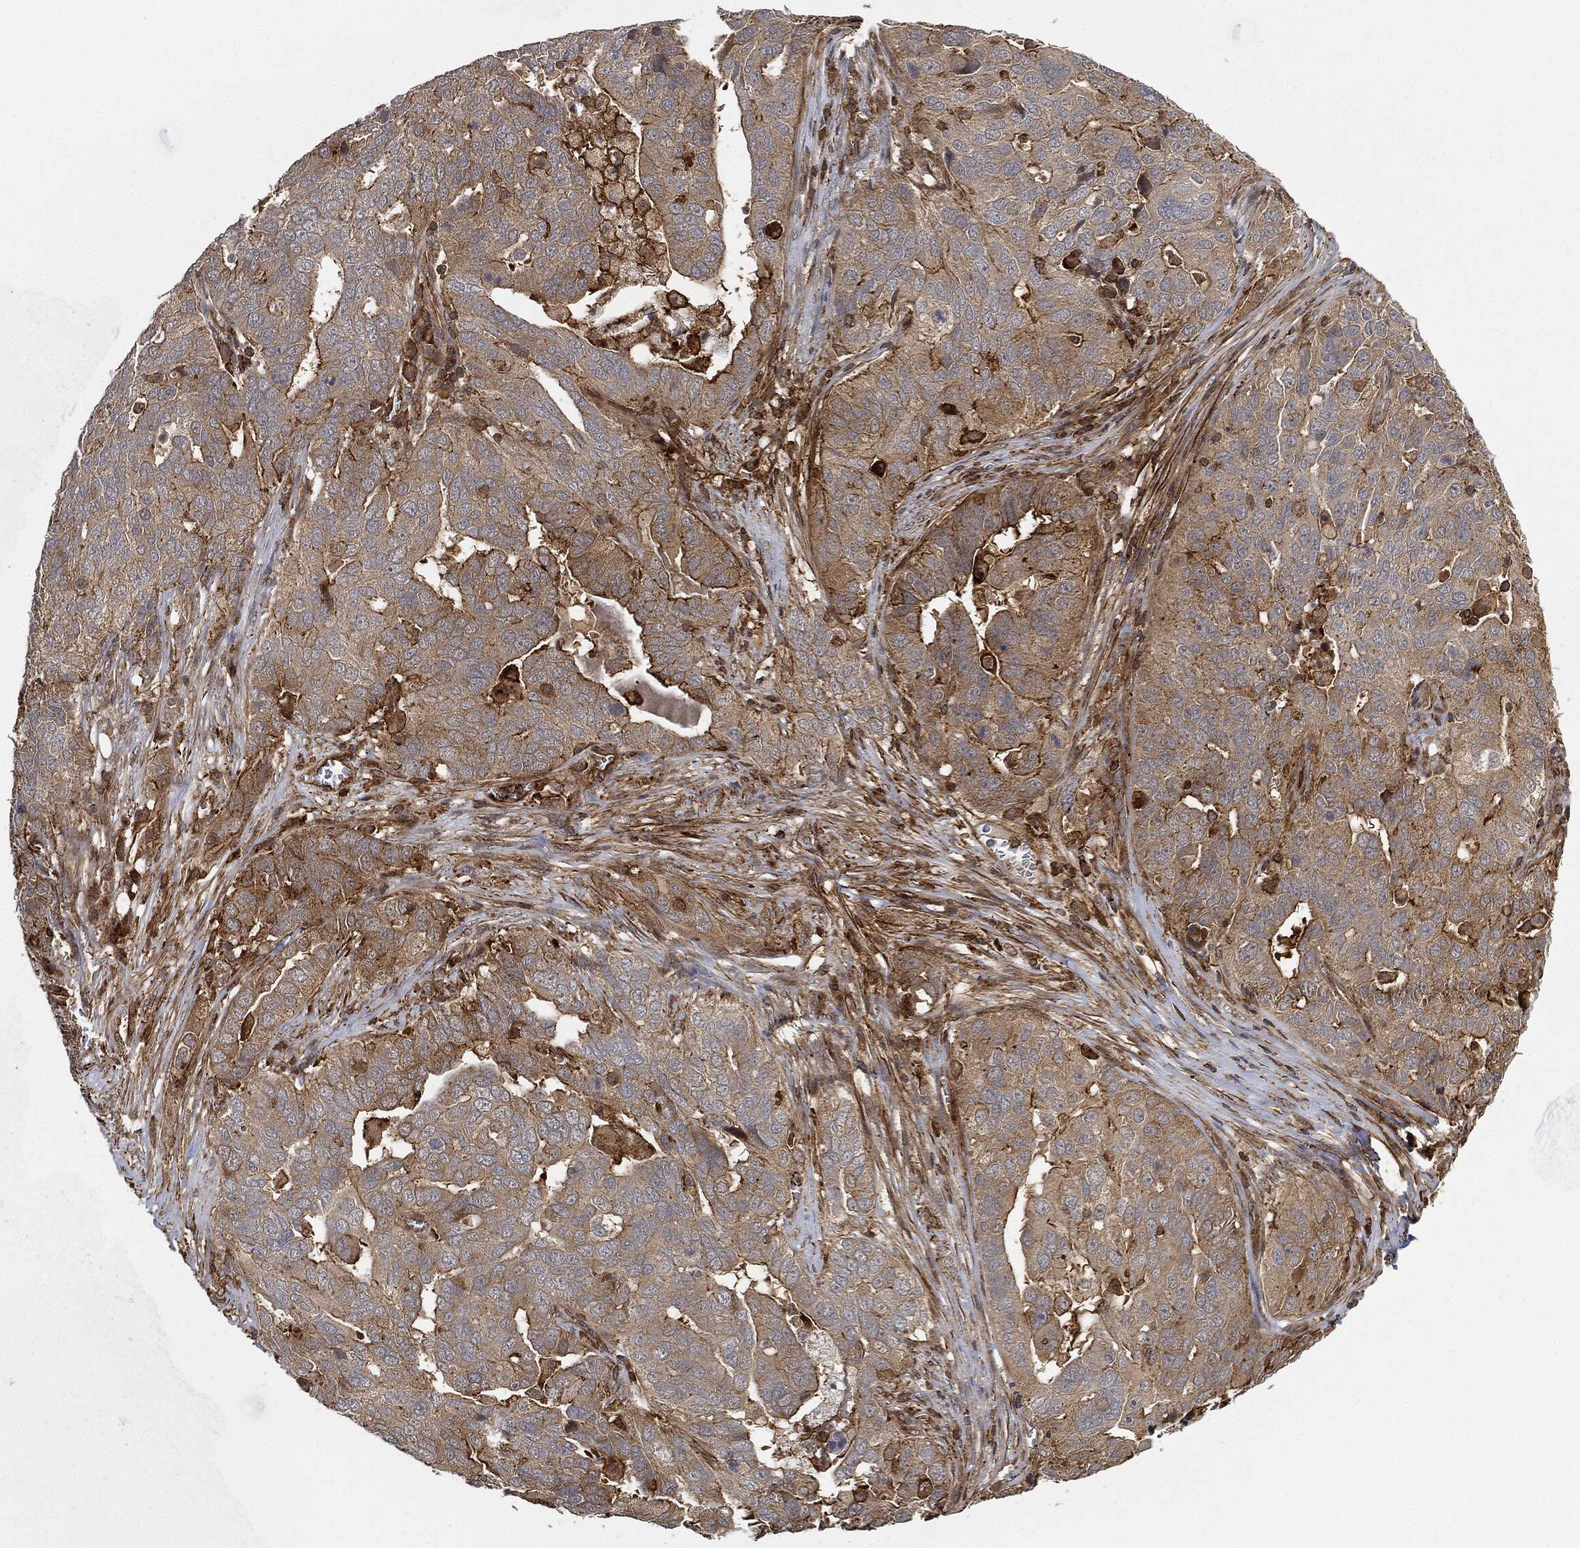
{"staining": {"intensity": "strong", "quantity": "<25%", "location": "cytoplasmic/membranous"}, "tissue": "ovarian cancer", "cell_type": "Tumor cells", "image_type": "cancer", "snomed": [{"axis": "morphology", "description": "Carcinoma, endometroid"}, {"axis": "topography", "description": "Soft tissue"}, {"axis": "topography", "description": "Ovary"}], "caption": "Human endometroid carcinoma (ovarian) stained with a brown dye exhibits strong cytoplasmic/membranous positive positivity in approximately <25% of tumor cells.", "gene": "TPT1", "patient": {"sex": "female", "age": 52}}